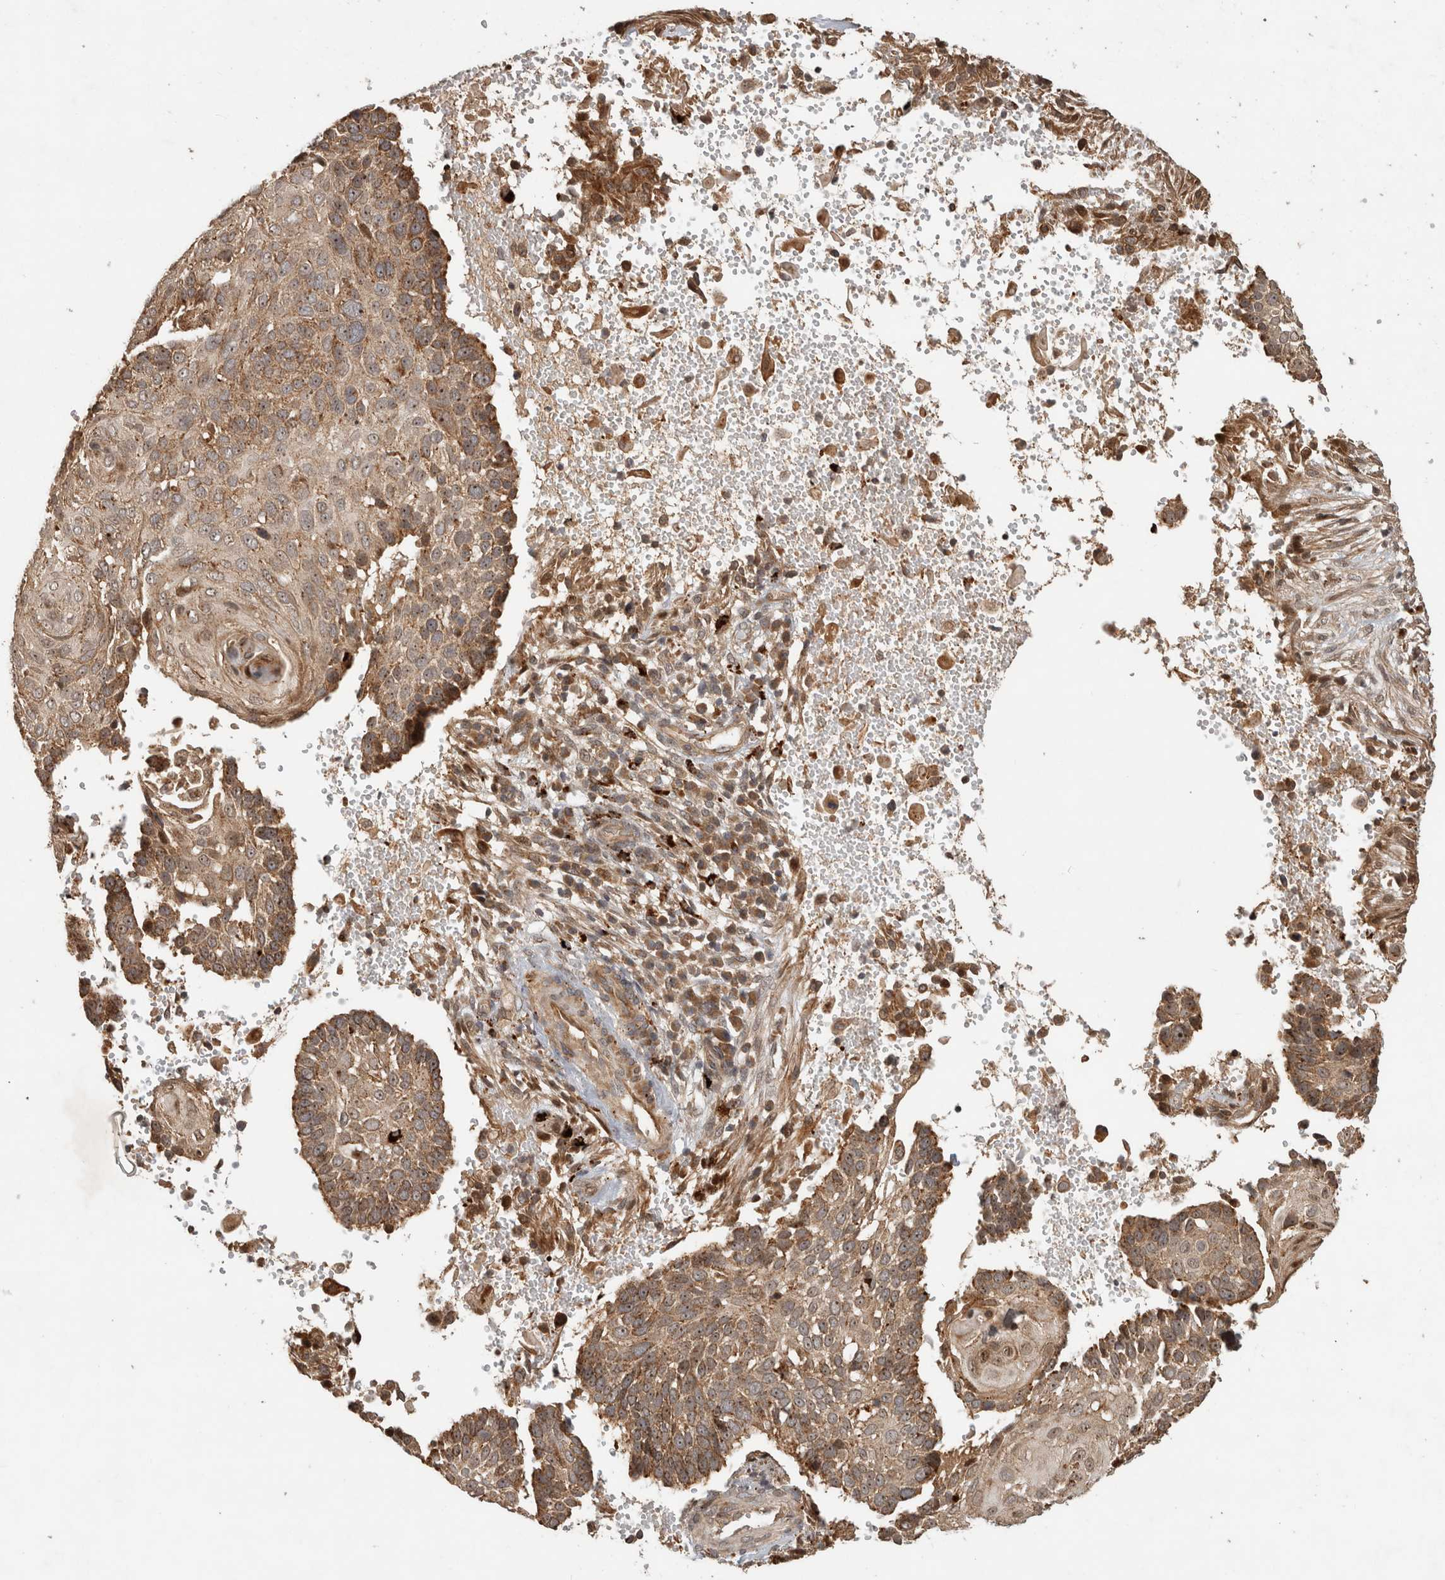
{"staining": {"intensity": "moderate", "quantity": ">75%", "location": "cytoplasmic/membranous"}, "tissue": "cervical cancer", "cell_type": "Tumor cells", "image_type": "cancer", "snomed": [{"axis": "morphology", "description": "Squamous cell carcinoma, NOS"}, {"axis": "topography", "description": "Cervix"}], "caption": "About >75% of tumor cells in cervical cancer (squamous cell carcinoma) show moderate cytoplasmic/membranous protein expression as visualized by brown immunohistochemical staining.", "gene": "PITPNC1", "patient": {"sex": "female", "age": 74}}